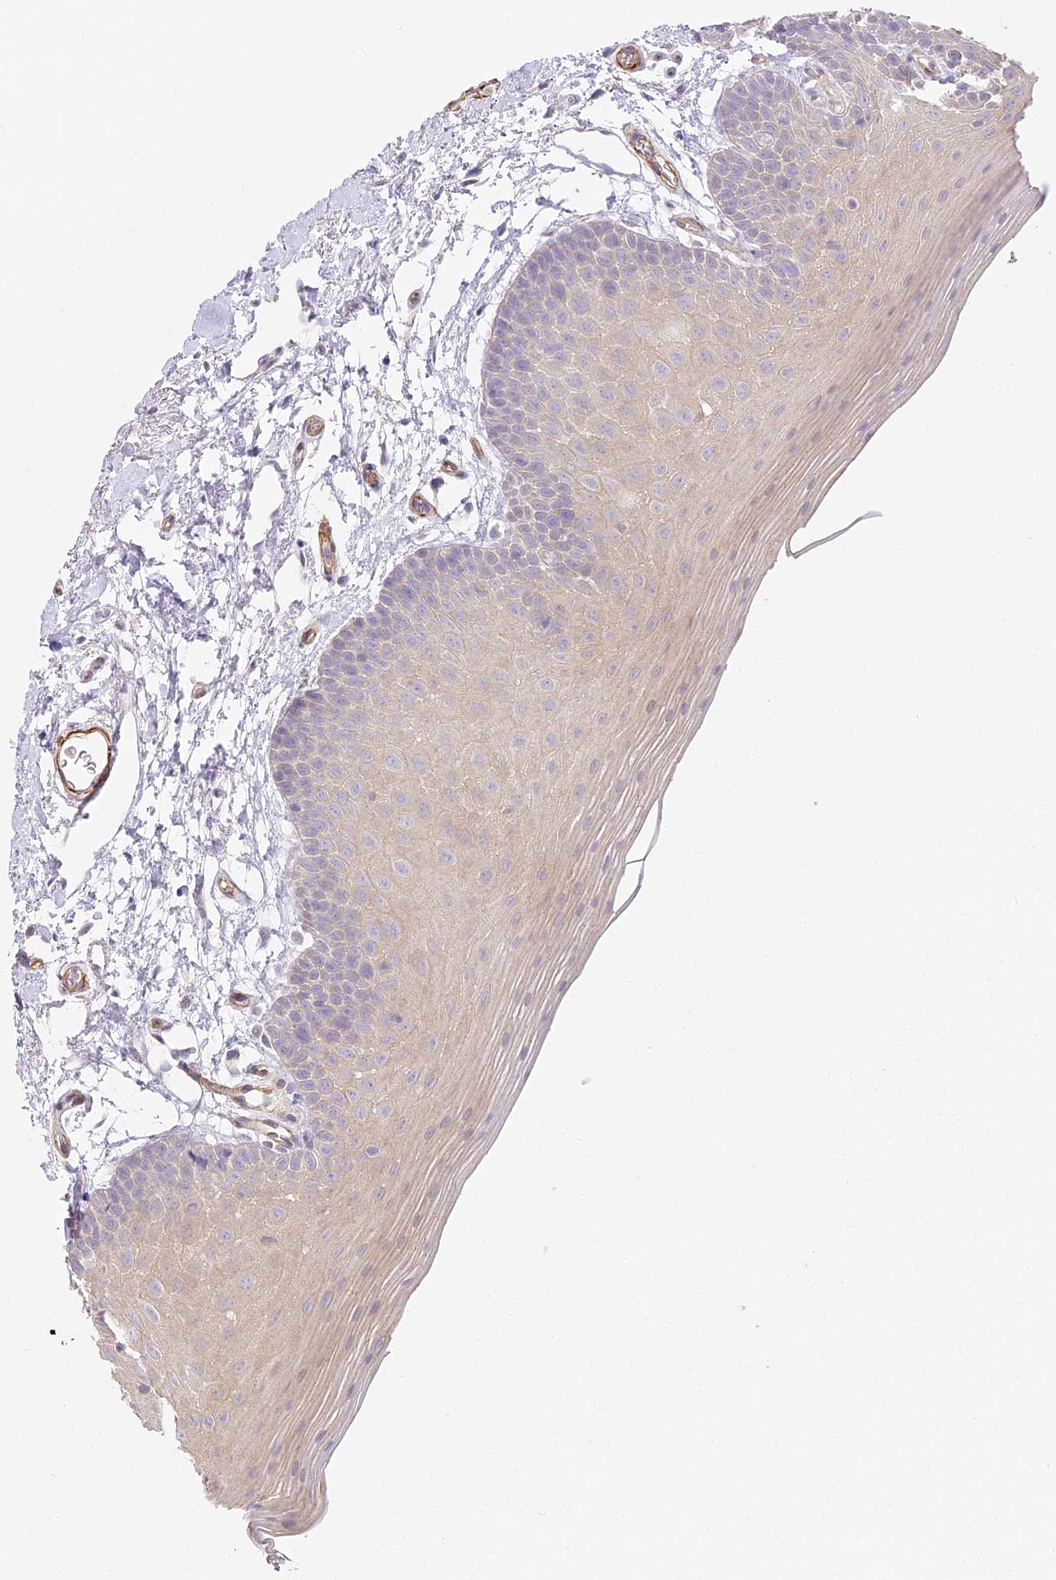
{"staining": {"intensity": "weak", "quantity": "25%-75%", "location": "cytoplasmic/membranous"}, "tissue": "oral mucosa", "cell_type": "Squamous epithelial cells", "image_type": "normal", "snomed": [{"axis": "morphology", "description": "Normal tissue, NOS"}, {"axis": "topography", "description": "Oral tissue"}], "caption": "Immunohistochemical staining of unremarkable human oral mucosa demonstrates low levels of weak cytoplasmic/membranous expression in approximately 25%-75% of squamous epithelial cells. (DAB IHC, brown staining for protein, blue staining for nuclei).", "gene": "MED28", "patient": {"sex": "male", "age": 62}}